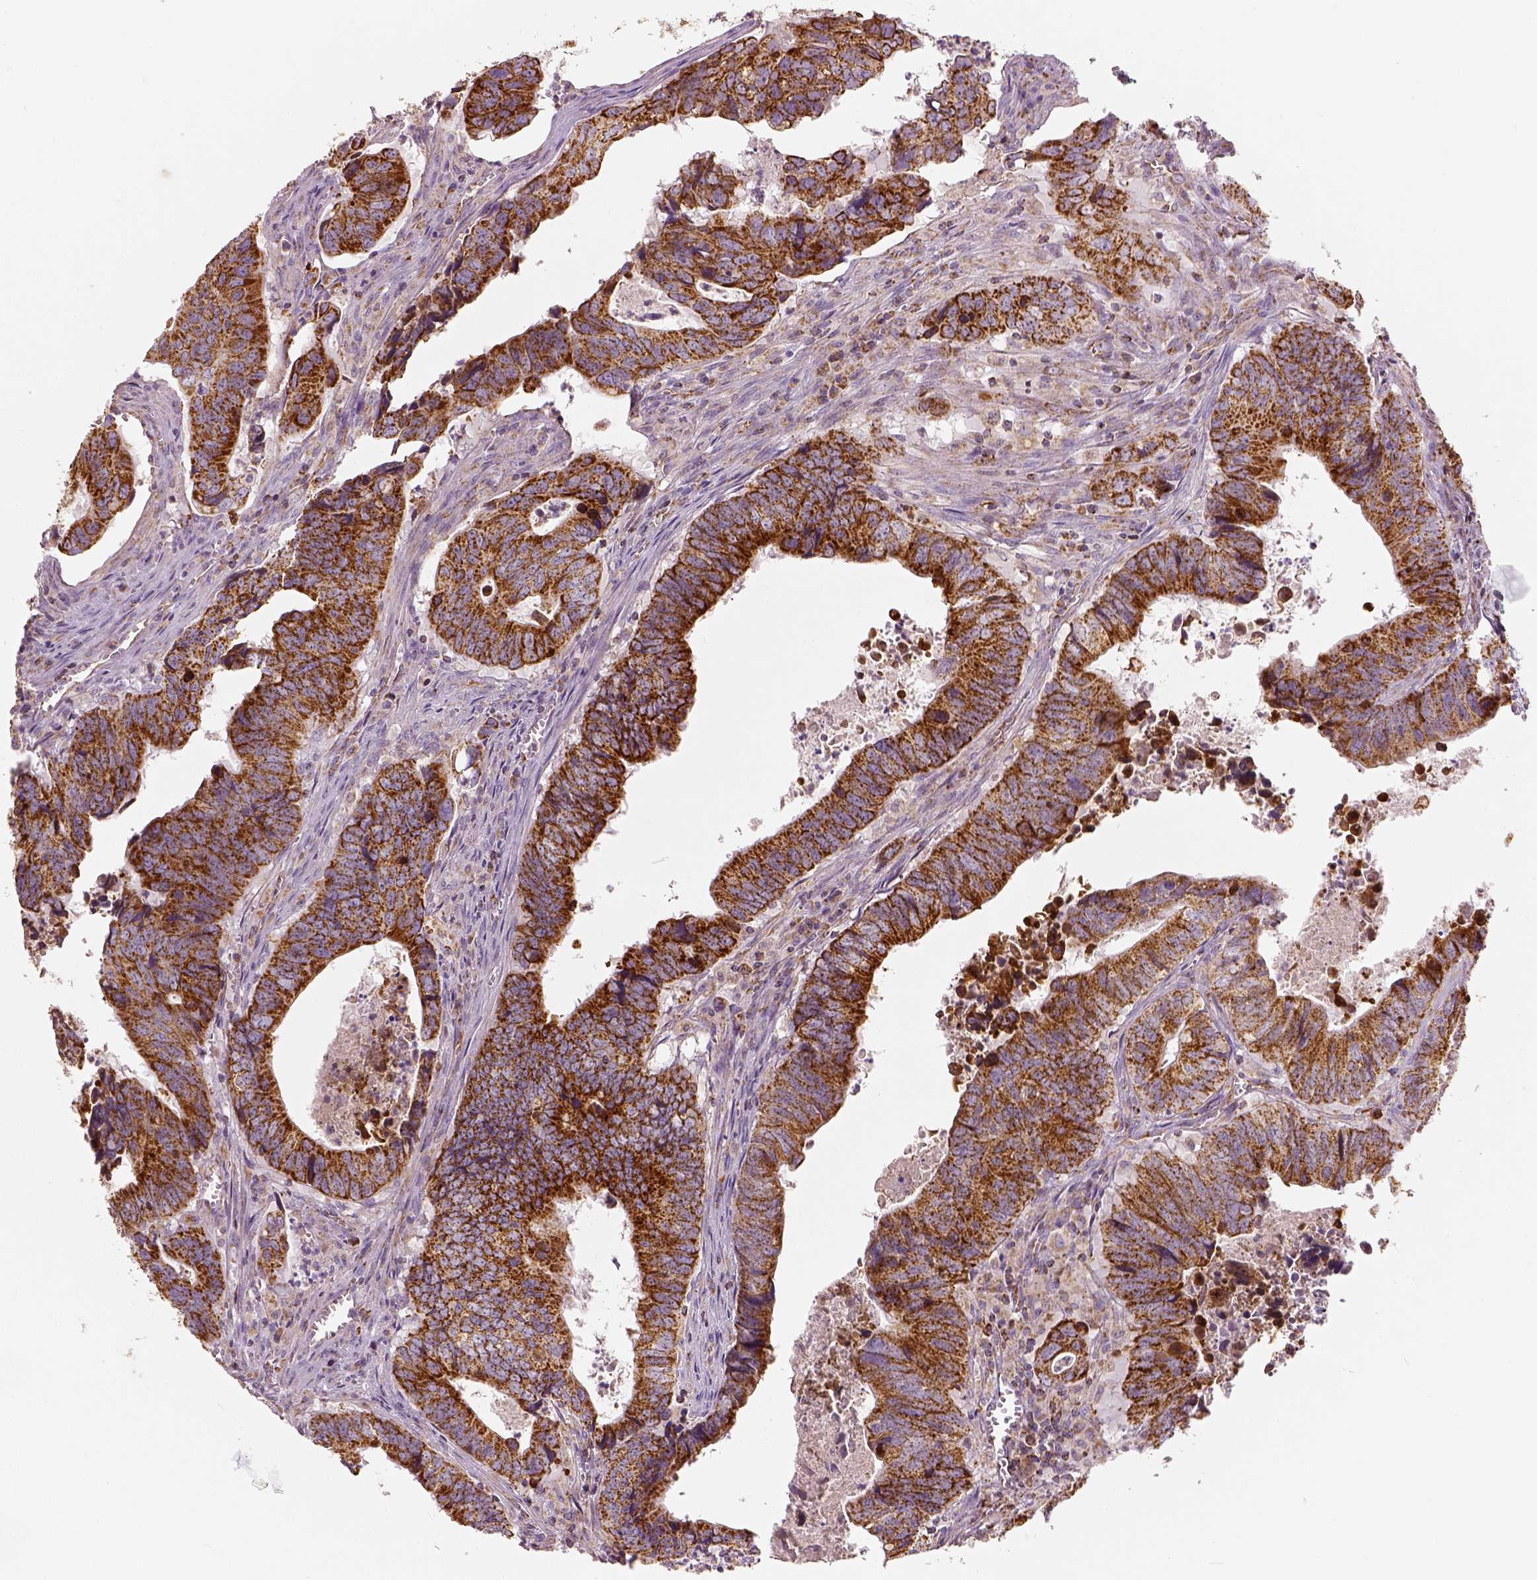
{"staining": {"intensity": "strong", "quantity": ">75%", "location": "cytoplasmic/membranous"}, "tissue": "colorectal cancer", "cell_type": "Tumor cells", "image_type": "cancer", "snomed": [{"axis": "morphology", "description": "Adenocarcinoma, NOS"}, {"axis": "topography", "description": "Colon"}], "caption": "Immunohistochemical staining of human adenocarcinoma (colorectal) shows high levels of strong cytoplasmic/membranous staining in about >75% of tumor cells. Using DAB (brown) and hematoxylin (blue) stains, captured at high magnification using brightfield microscopy.", "gene": "PGAM5", "patient": {"sex": "female", "age": 82}}